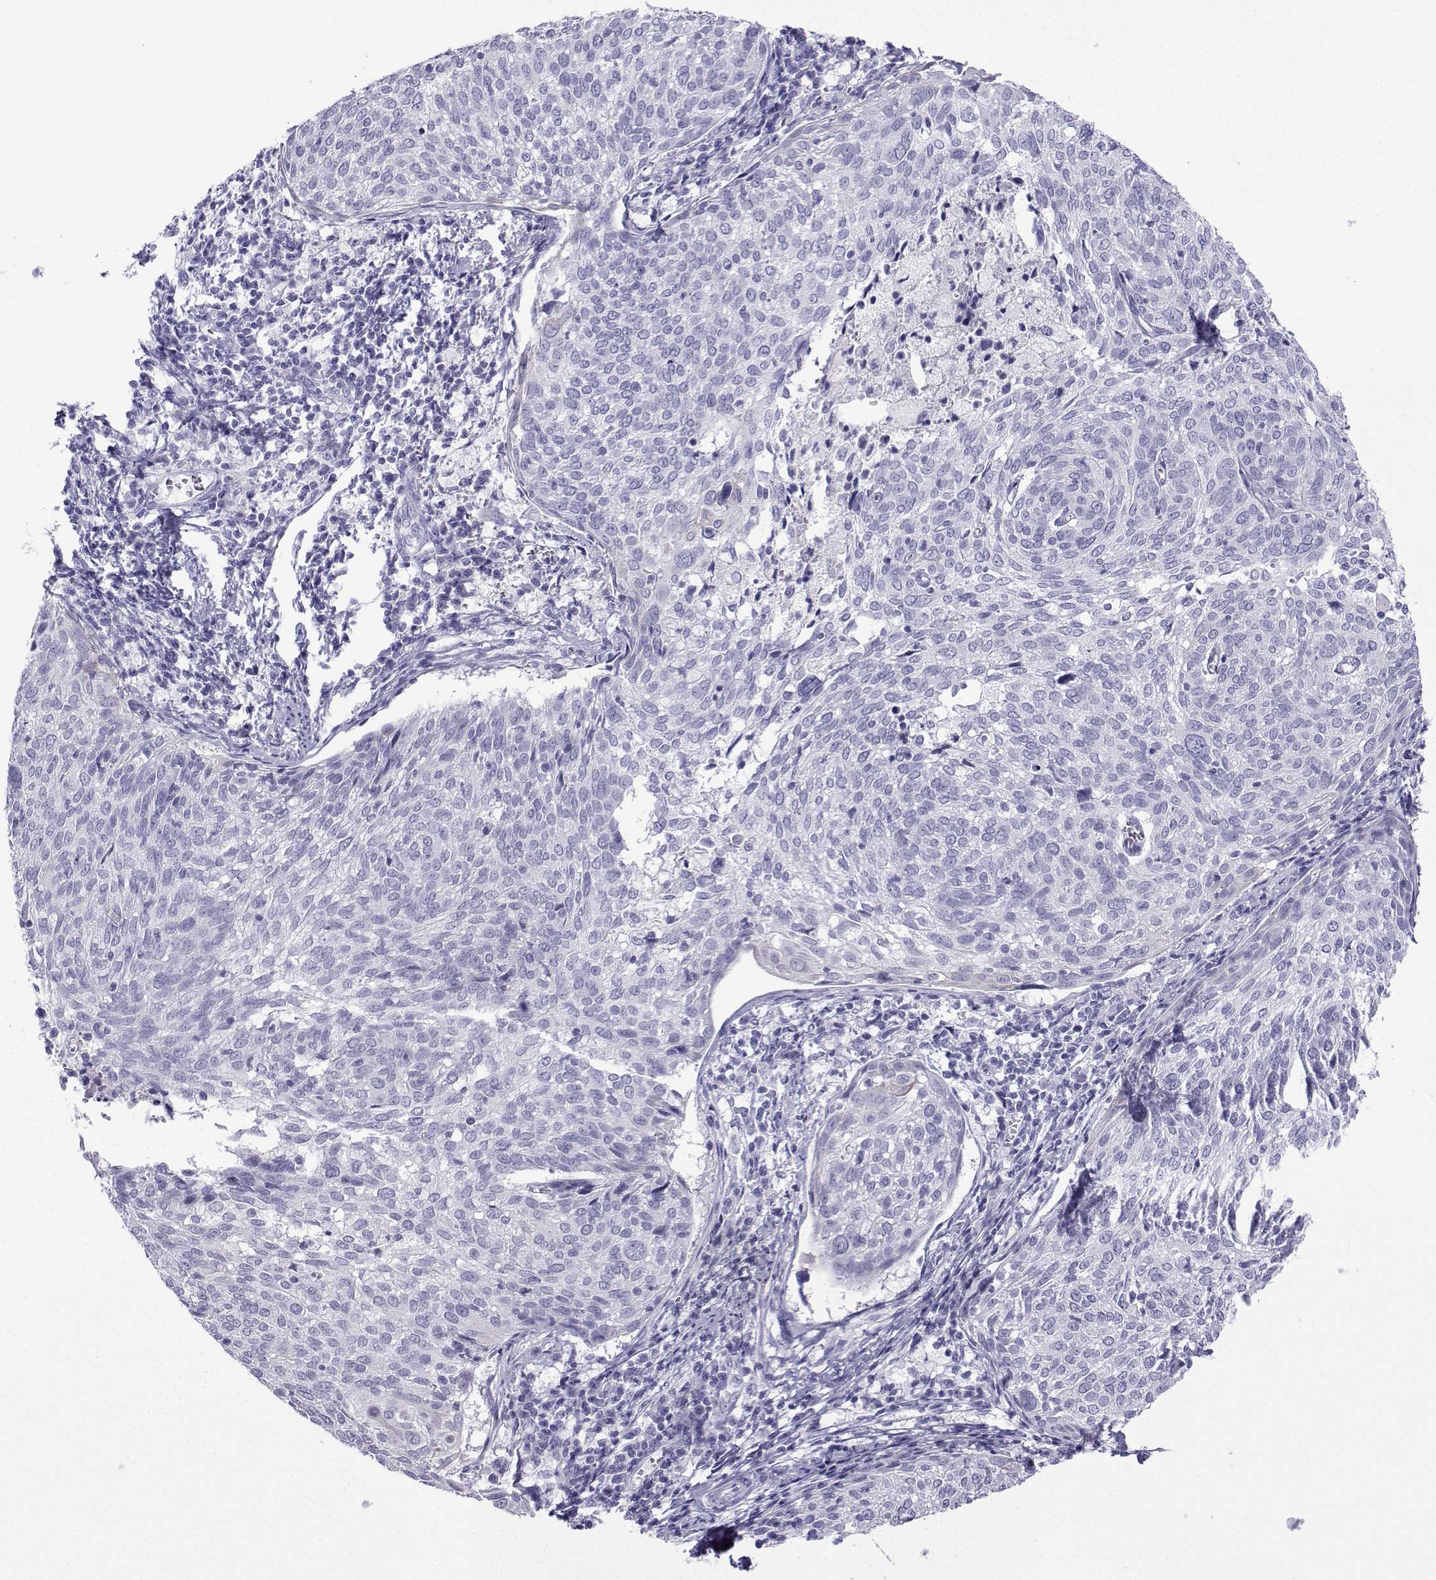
{"staining": {"intensity": "negative", "quantity": "none", "location": "none"}, "tissue": "cervical cancer", "cell_type": "Tumor cells", "image_type": "cancer", "snomed": [{"axis": "morphology", "description": "Squamous cell carcinoma, NOS"}, {"axis": "topography", "description": "Cervix"}], "caption": "IHC photomicrograph of cervical cancer stained for a protein (brown), which displays no staining in tumor cells.", "gene": "TRIM46", "patient": {"sex": "female", "age": 39}}